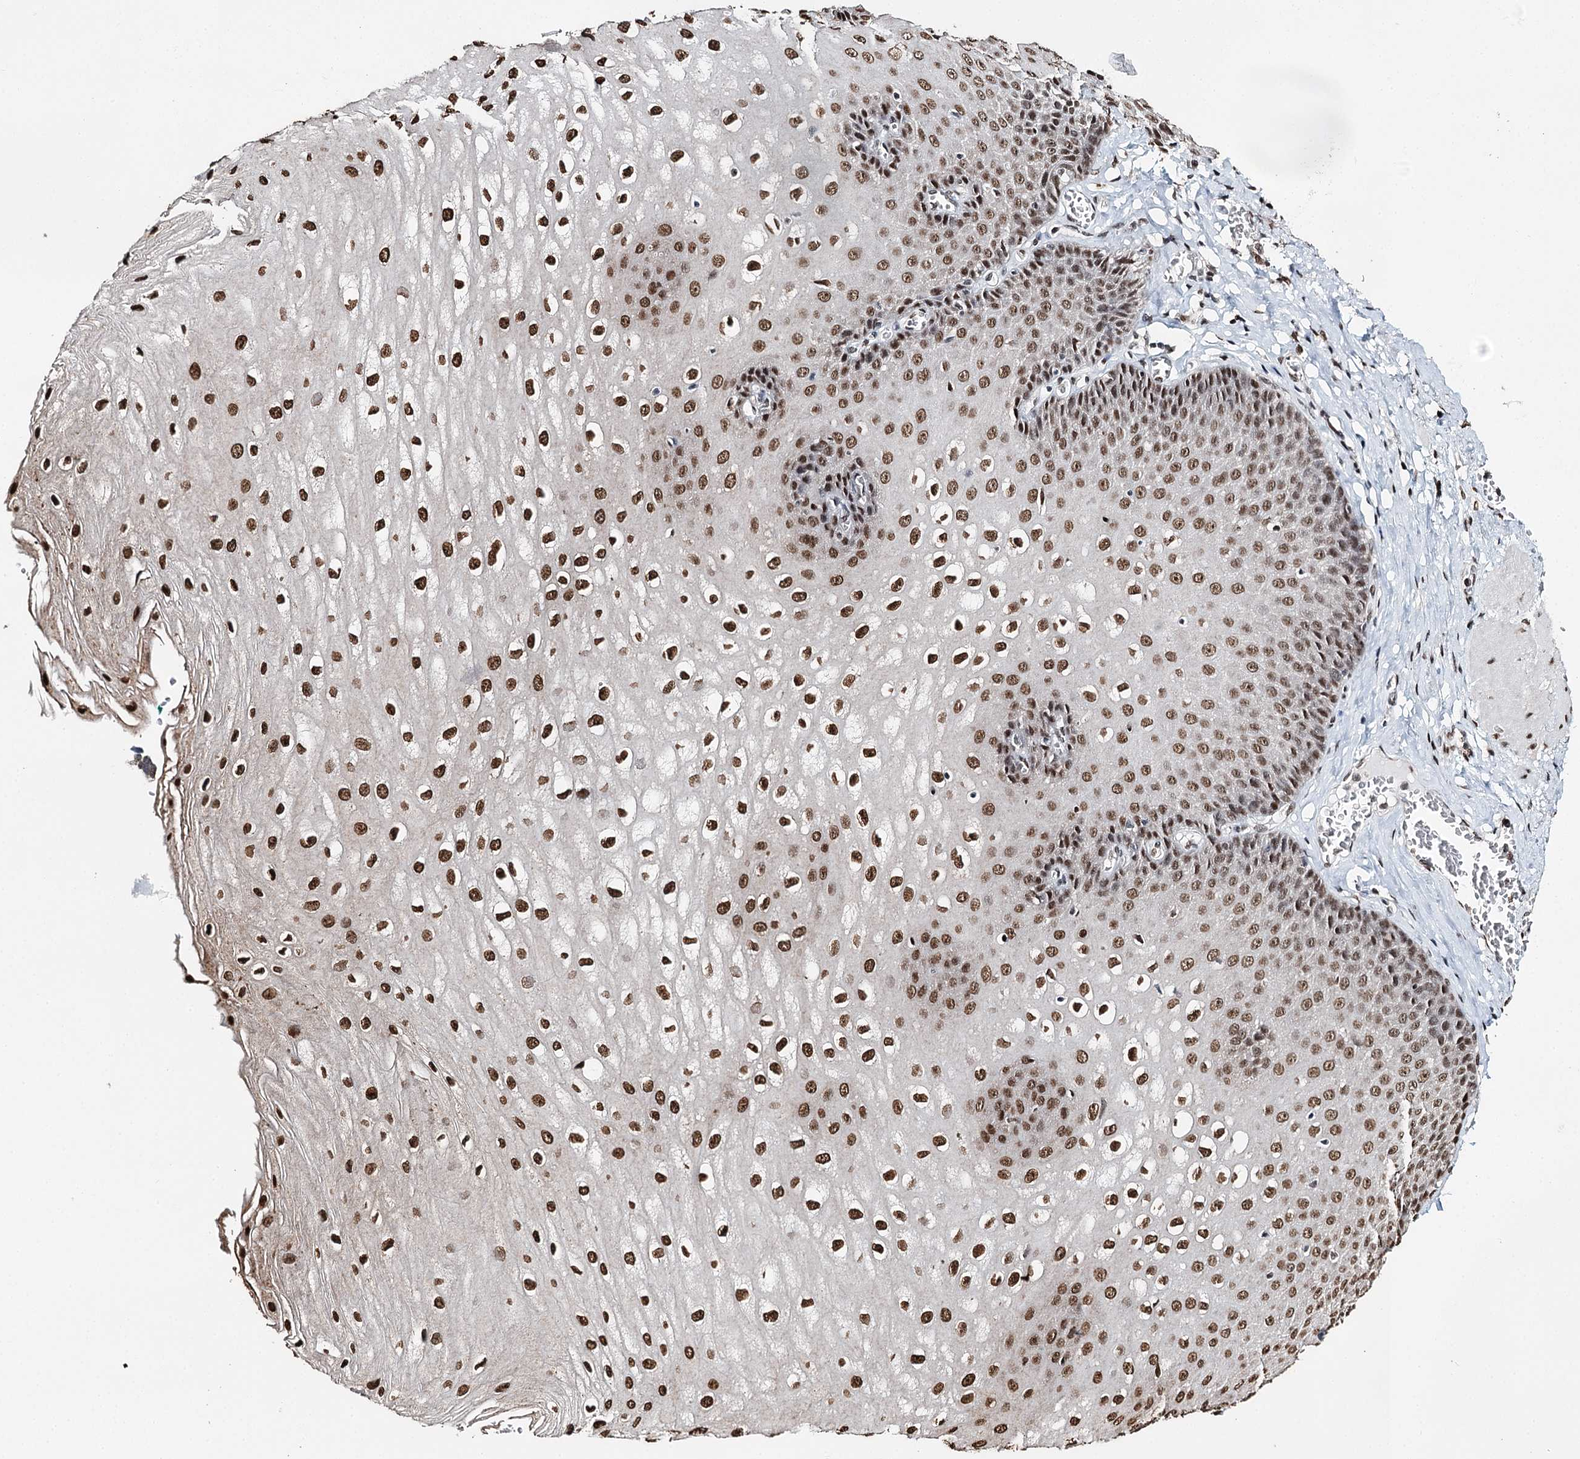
{"staining": {"intensity": "moderate", "quantity": ">75%", "location": "nuclear"}, "tissue": "esophagus", "cell_type": "Squamous epithelial cells", "image_type": "normal", "snomed": [{"axis": "morphology", "description": "Normal tissue, NOS"}, {"axis": "topography", "description": "Esophagus"}], "caption": "Squamous epithelial cells reveal medium levels of moderate nuclear staining in about >75% of cells in benign esophagus. The staining was performed using DAB (3,3'-diaminobenzidine) to visualize the protein expression in brown, while the nuclei were stained in blue with hematoxylin (Magnification: 20x).", "gene": "RPS27A", "patient": {"sex": "male", "age": 60}}